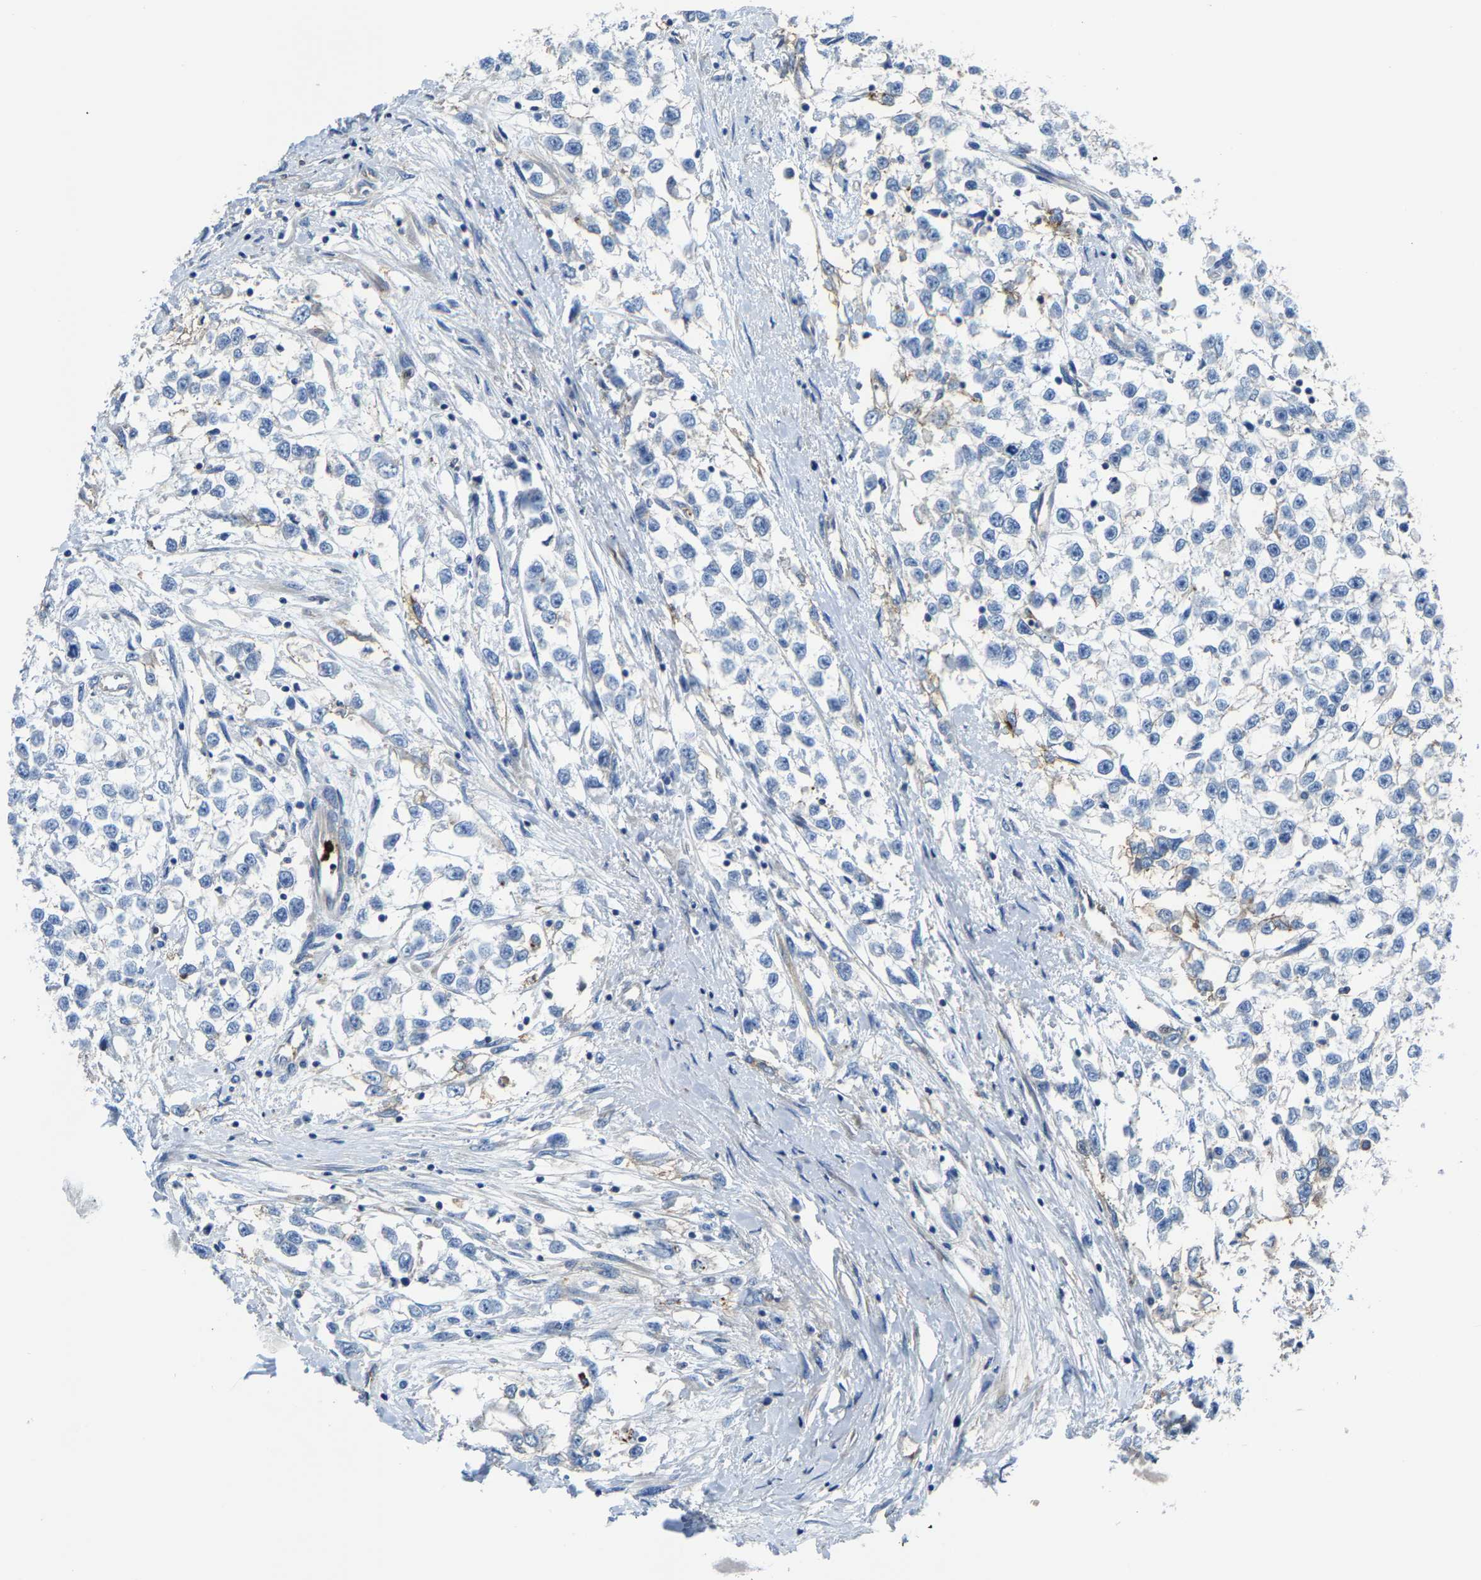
{"staining": {"intensity": "negative", "quantity": "none", "location": "none"}, "tissue": "testis cancer", "cell_type": "Tumor cells", "image_type": "cancer", "snomed": [{"axis": "morphology", "description": "Seminoma, NOS"}, {"axis": "morphology", "description": "Carcinoma, Embryonal, NOS"}, {"axis": "topography", "description": "Testis"}], "caption": "Protein analysis of seminoma (testis) reveals no significant staining in tumor cells.", "gene": "TRAF6", "patient": {"sex": "male", "age": 51}}